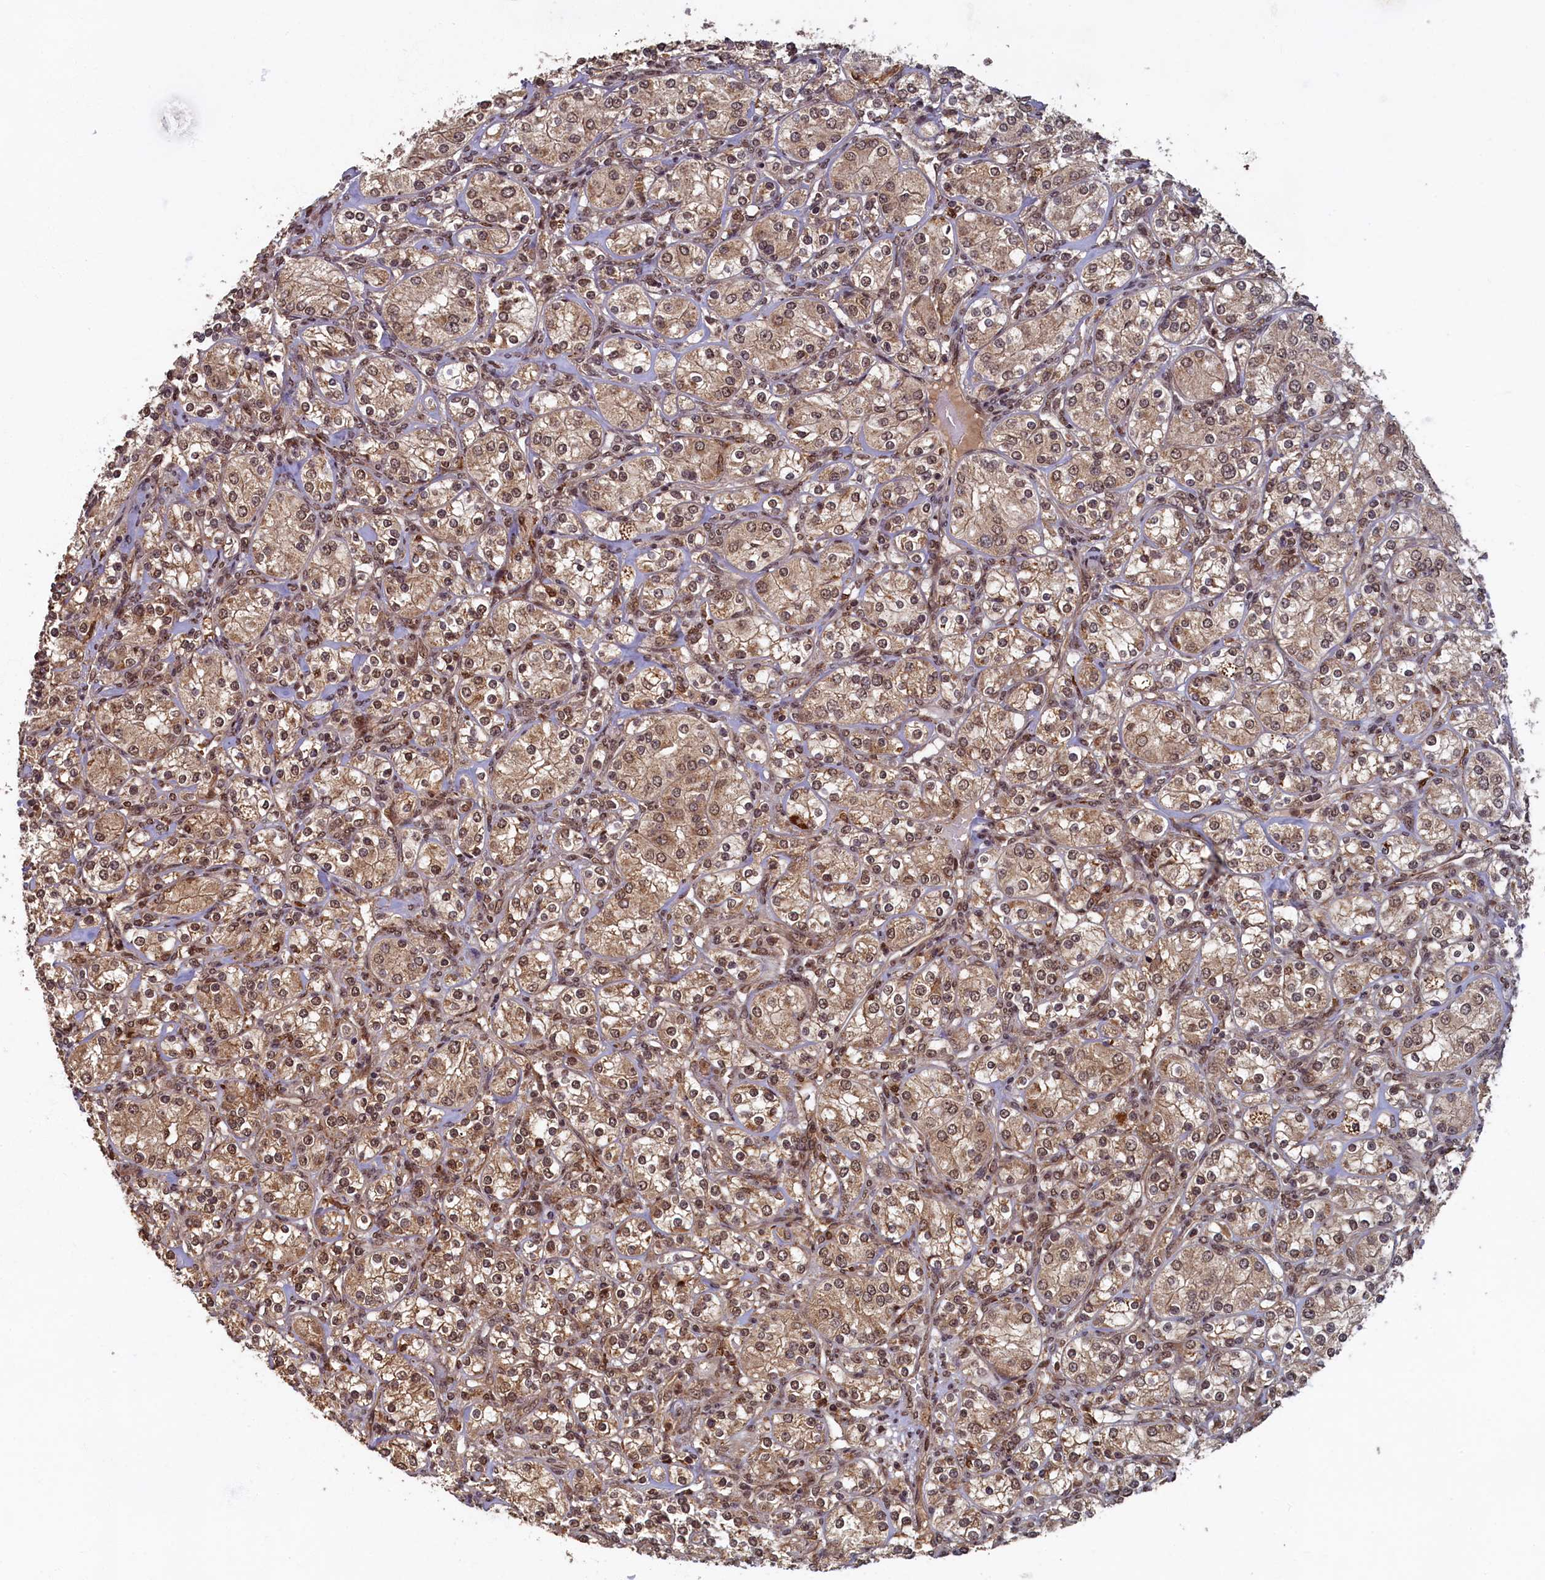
{"staining": {"intensity": "moderate", "quantity": ">75%", "location": "cytoplasmic/membranous,nuclear"}, "tissue": "renal cancer", "cell_type": "Tumor cells", "image_type": "cancer", "snomed": [{"axis": "morphology", "description": "Adenocarcinoma, NOS"}, {"axis": "topography", "description": "Kidney"}], "caption": "A photomicrograph of renal cancer (adenocarcinoma) stained for a protein demonstrates moderate cytoplasmic/membranous and nuclear brown staining in tumor cells.", "gene": "BRCA1", "patient": {"sex": "male", "age": 77}}